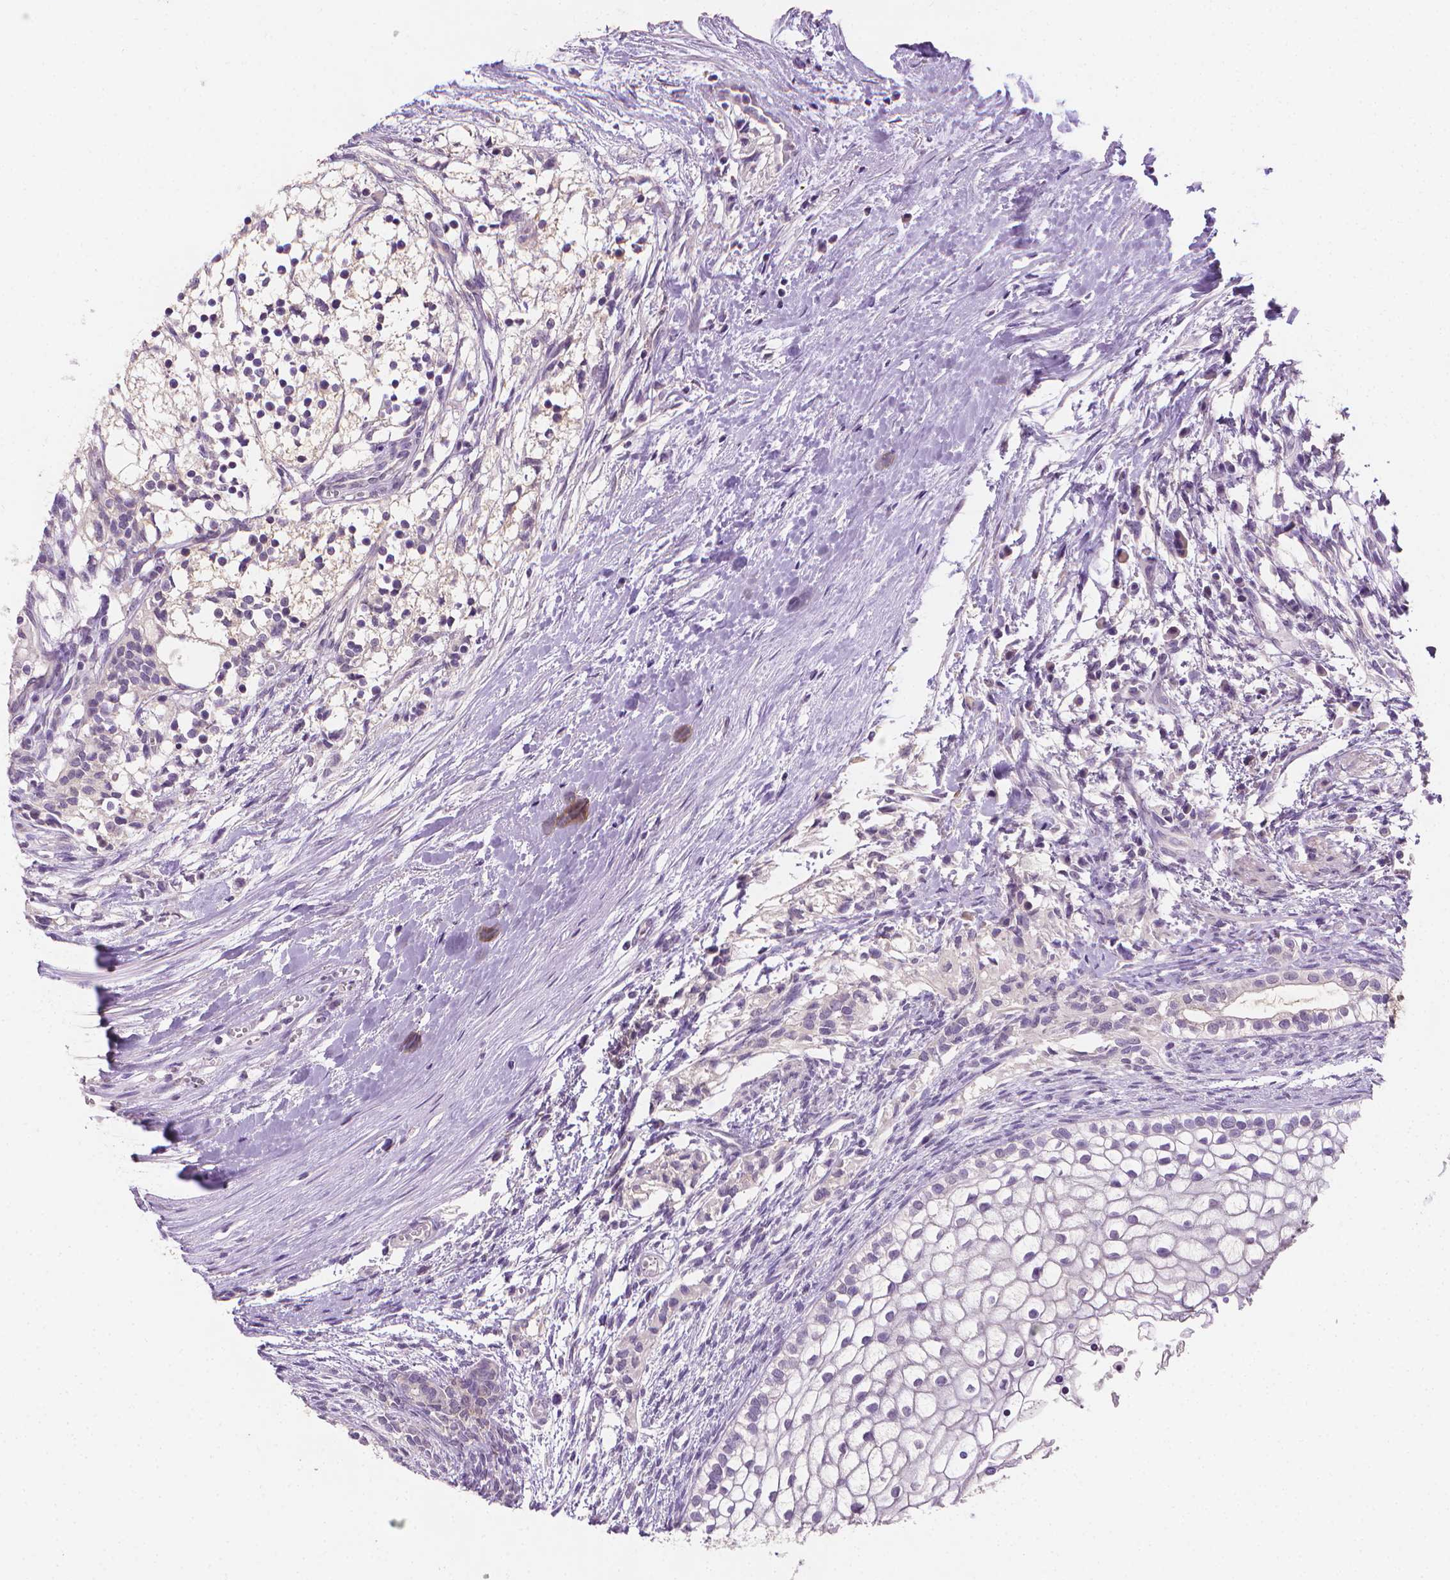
{"staining": {"intensity": "negative", "quantity": "none", "location": "none"}, "tissue": "testis cancer", "cell_type": "Tumor cells", "image_type": "cancer", "snomed": [{"axis": "morphology", "description": "Carcinoma, Embryonal, NOS"}, {"axis": "topography", "description": "Testis"}], "caption": "Tumor cells are negative for protein expression in human testis embryonal carcinoma. (Stains: DAB immunohistochemistry (IHC) with hematoxylin counter stain, Microscopy: brightfield microscopy at high magnification).", "gene": "FASN", "patient": {"sex": "male", "age": 37}}